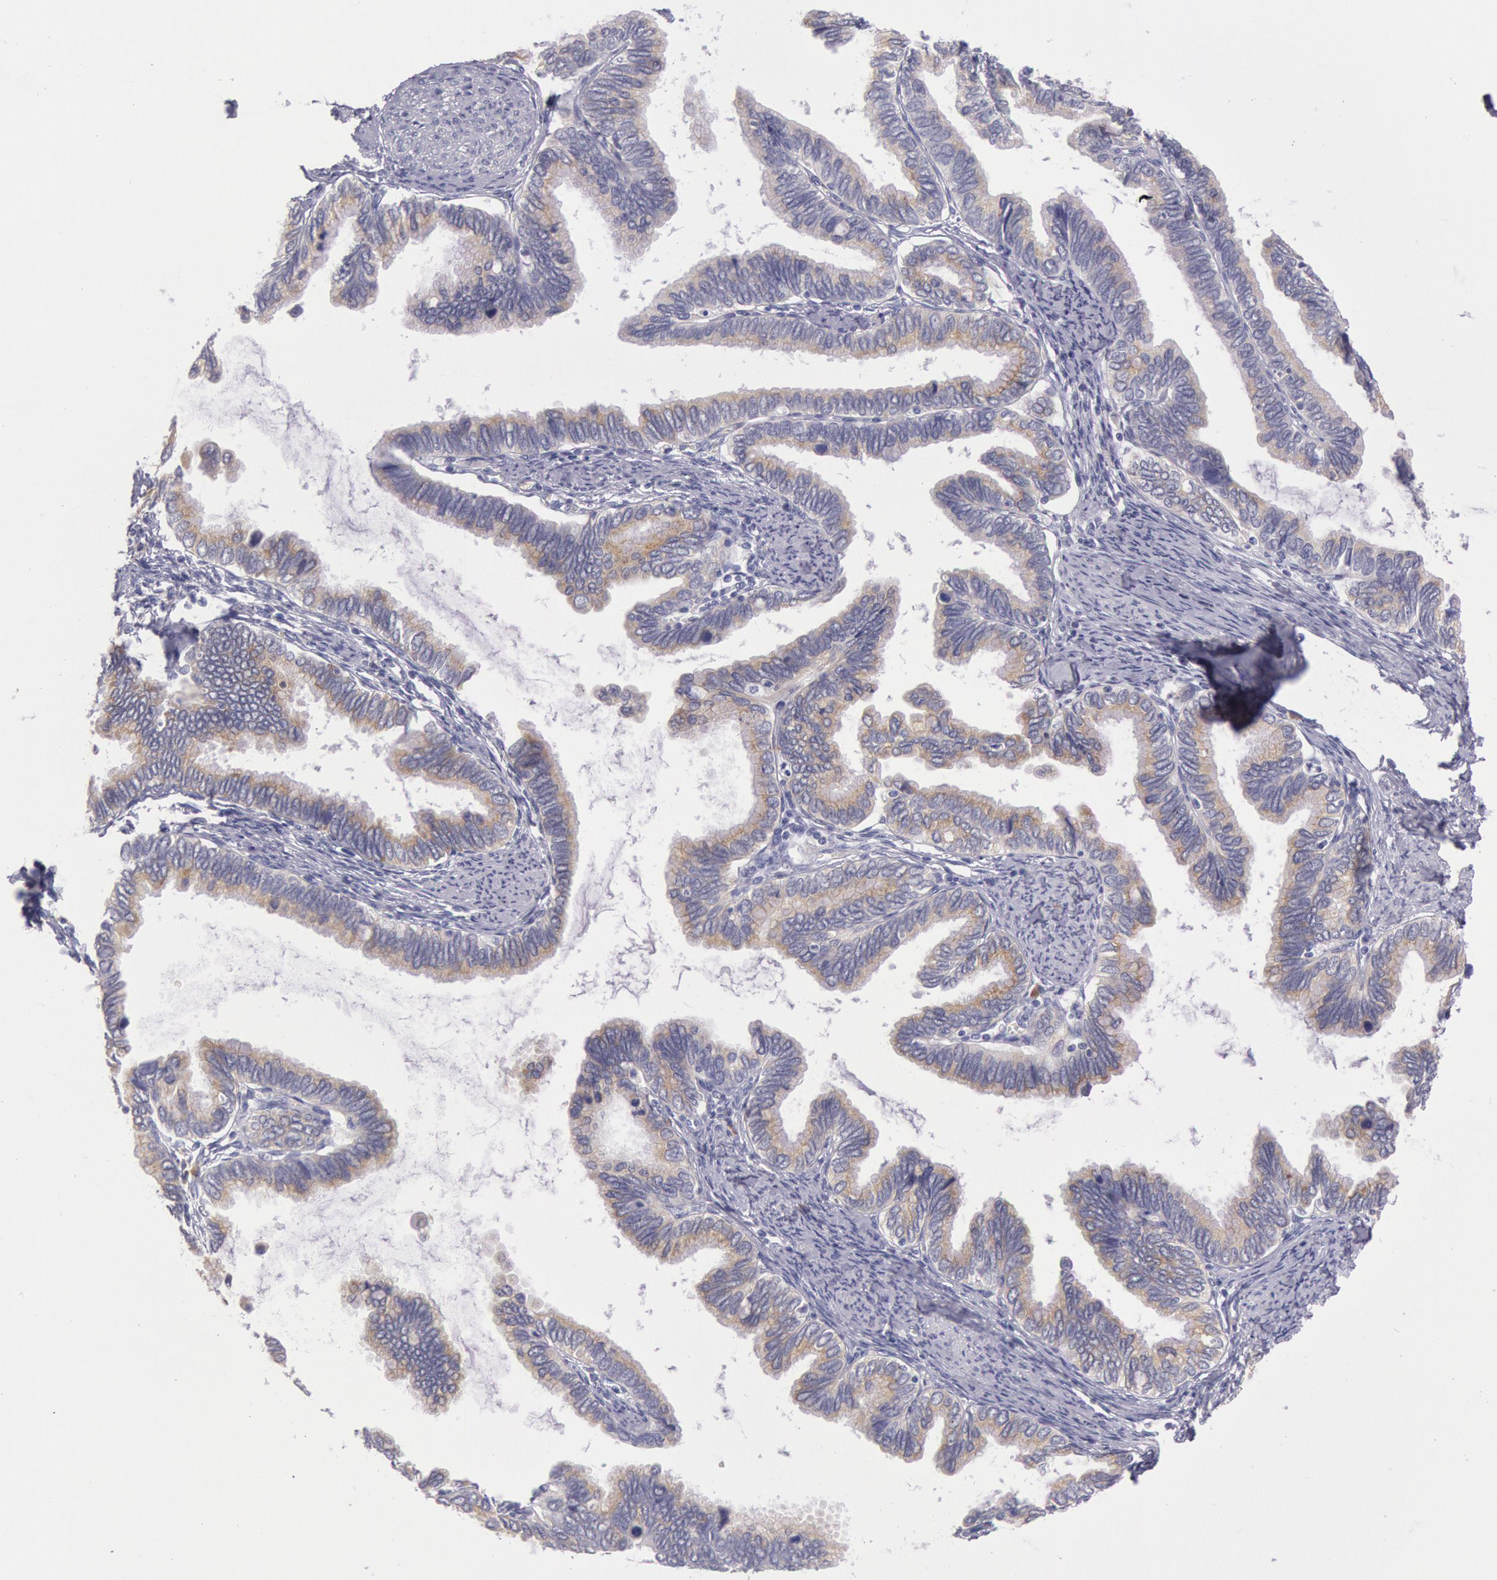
{"staining": {"intensity": "weak", "quantity": ">75%", "location": "cytoplasmic/membranous"}, "tissue": "cervical cancer", "cell_type": "Tumor cells", "image_type": "cancer", "snomed": [{"axis": "morphology", "description": "Adenocarcinoma, NOS"}, {"axis": "topography", "description": "Cervix"}], "caption": "IHC image of neoplastic tissue: human adenocarcinoma (cervical) stained using immunohistochemistry exhibits low levels of weak protein expression localized specifically in the cytoplasmic/membranous of tumor cells, appearing as a cytoplasmic/membranous brown color.", "gene": "CIDEB", "patient": {"sex": "female", "age": 49}}